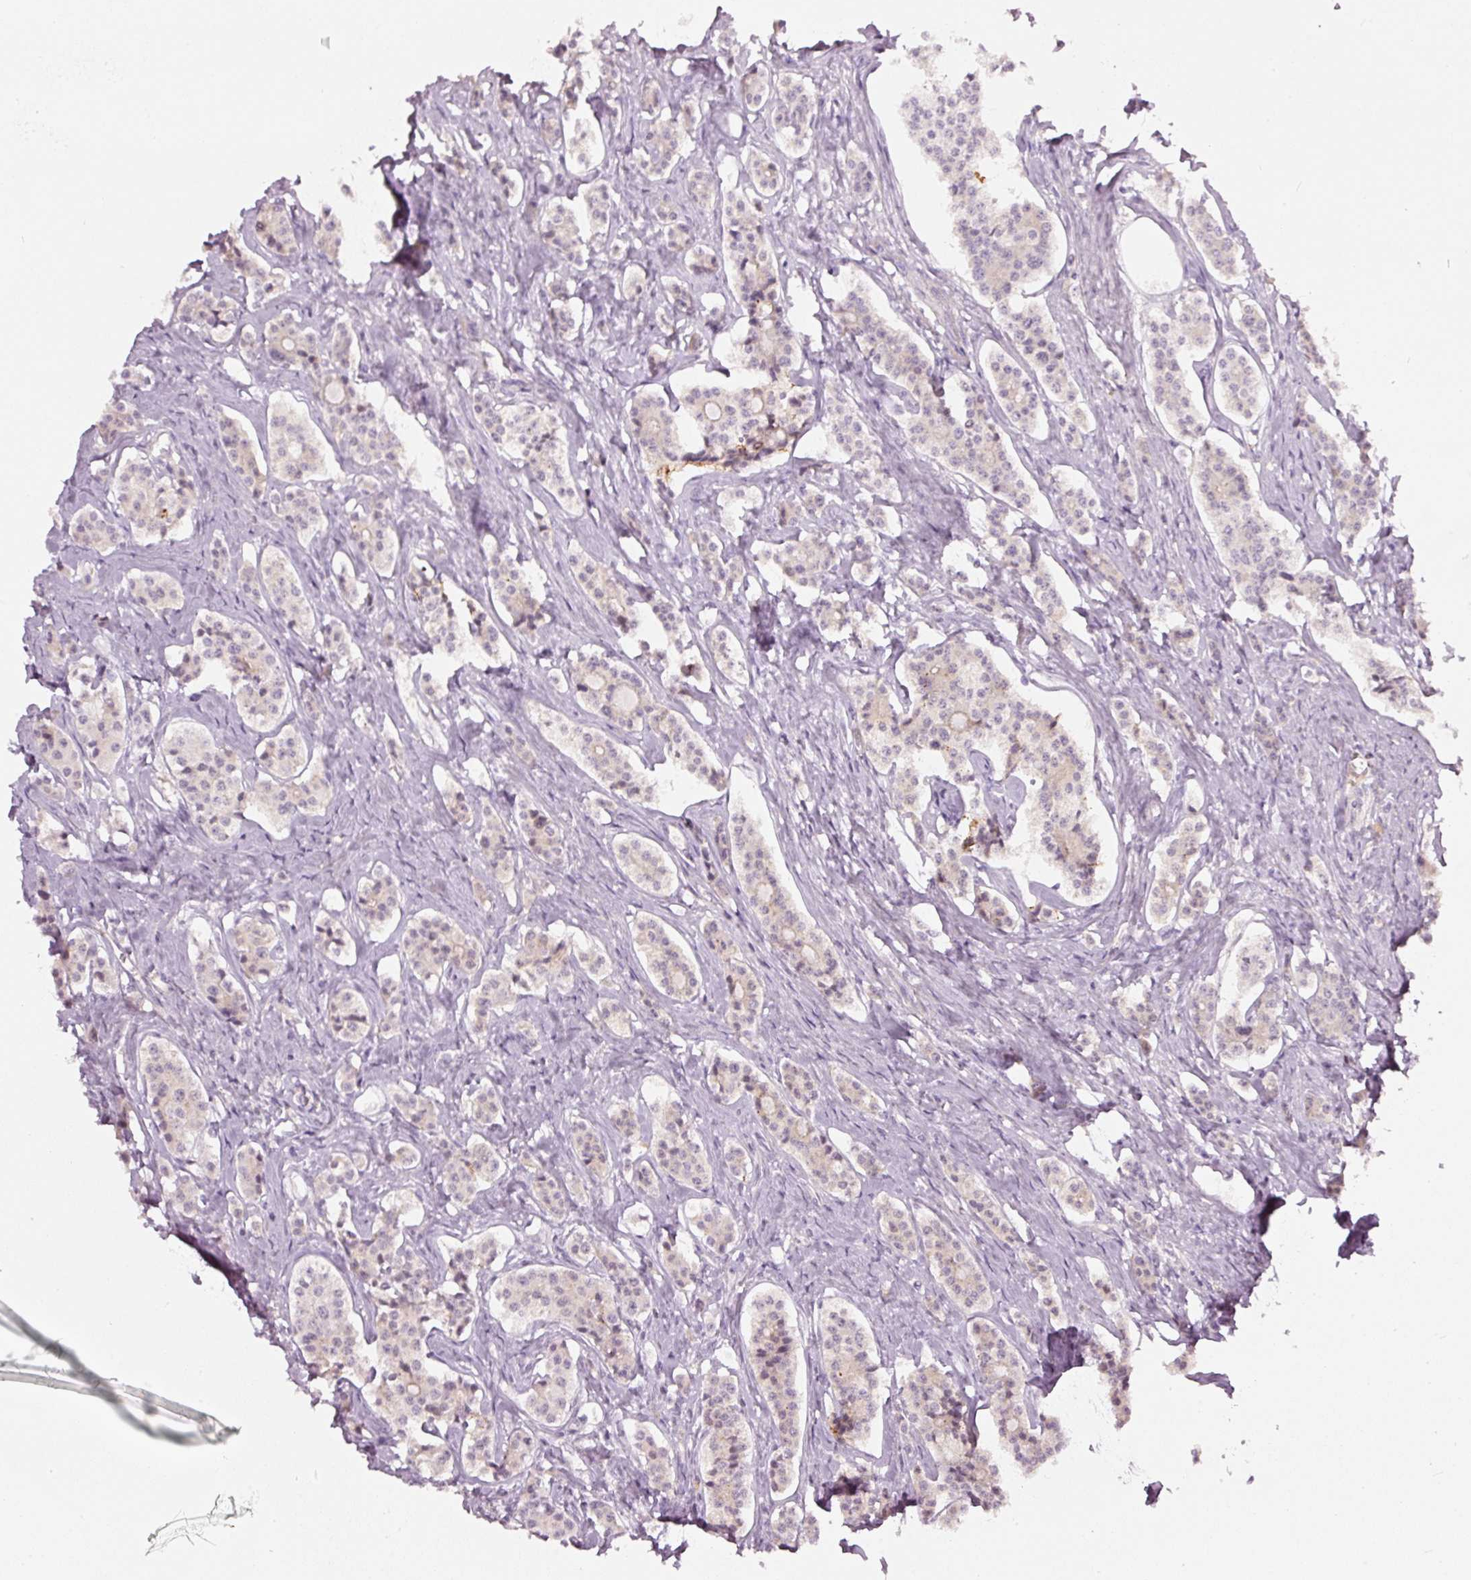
{"staining": {"intensity": "negative", "quantity": "none", "location": "none"}, "tissue": "carcinoid", "cell_type": "Tumor cells", "image_type": "cancer", "snomed": [{"axis": "morphology", "description": "Carcinoid, malignant, NOS"}, {"axis": "topography", "description": "Small intestine"}], "caption": "Protein analysis of carcinoid reveals no significant expression in tumor cells.", "gene": "TOGARAM1", "patient": {"sex": "male", "age": 63}}